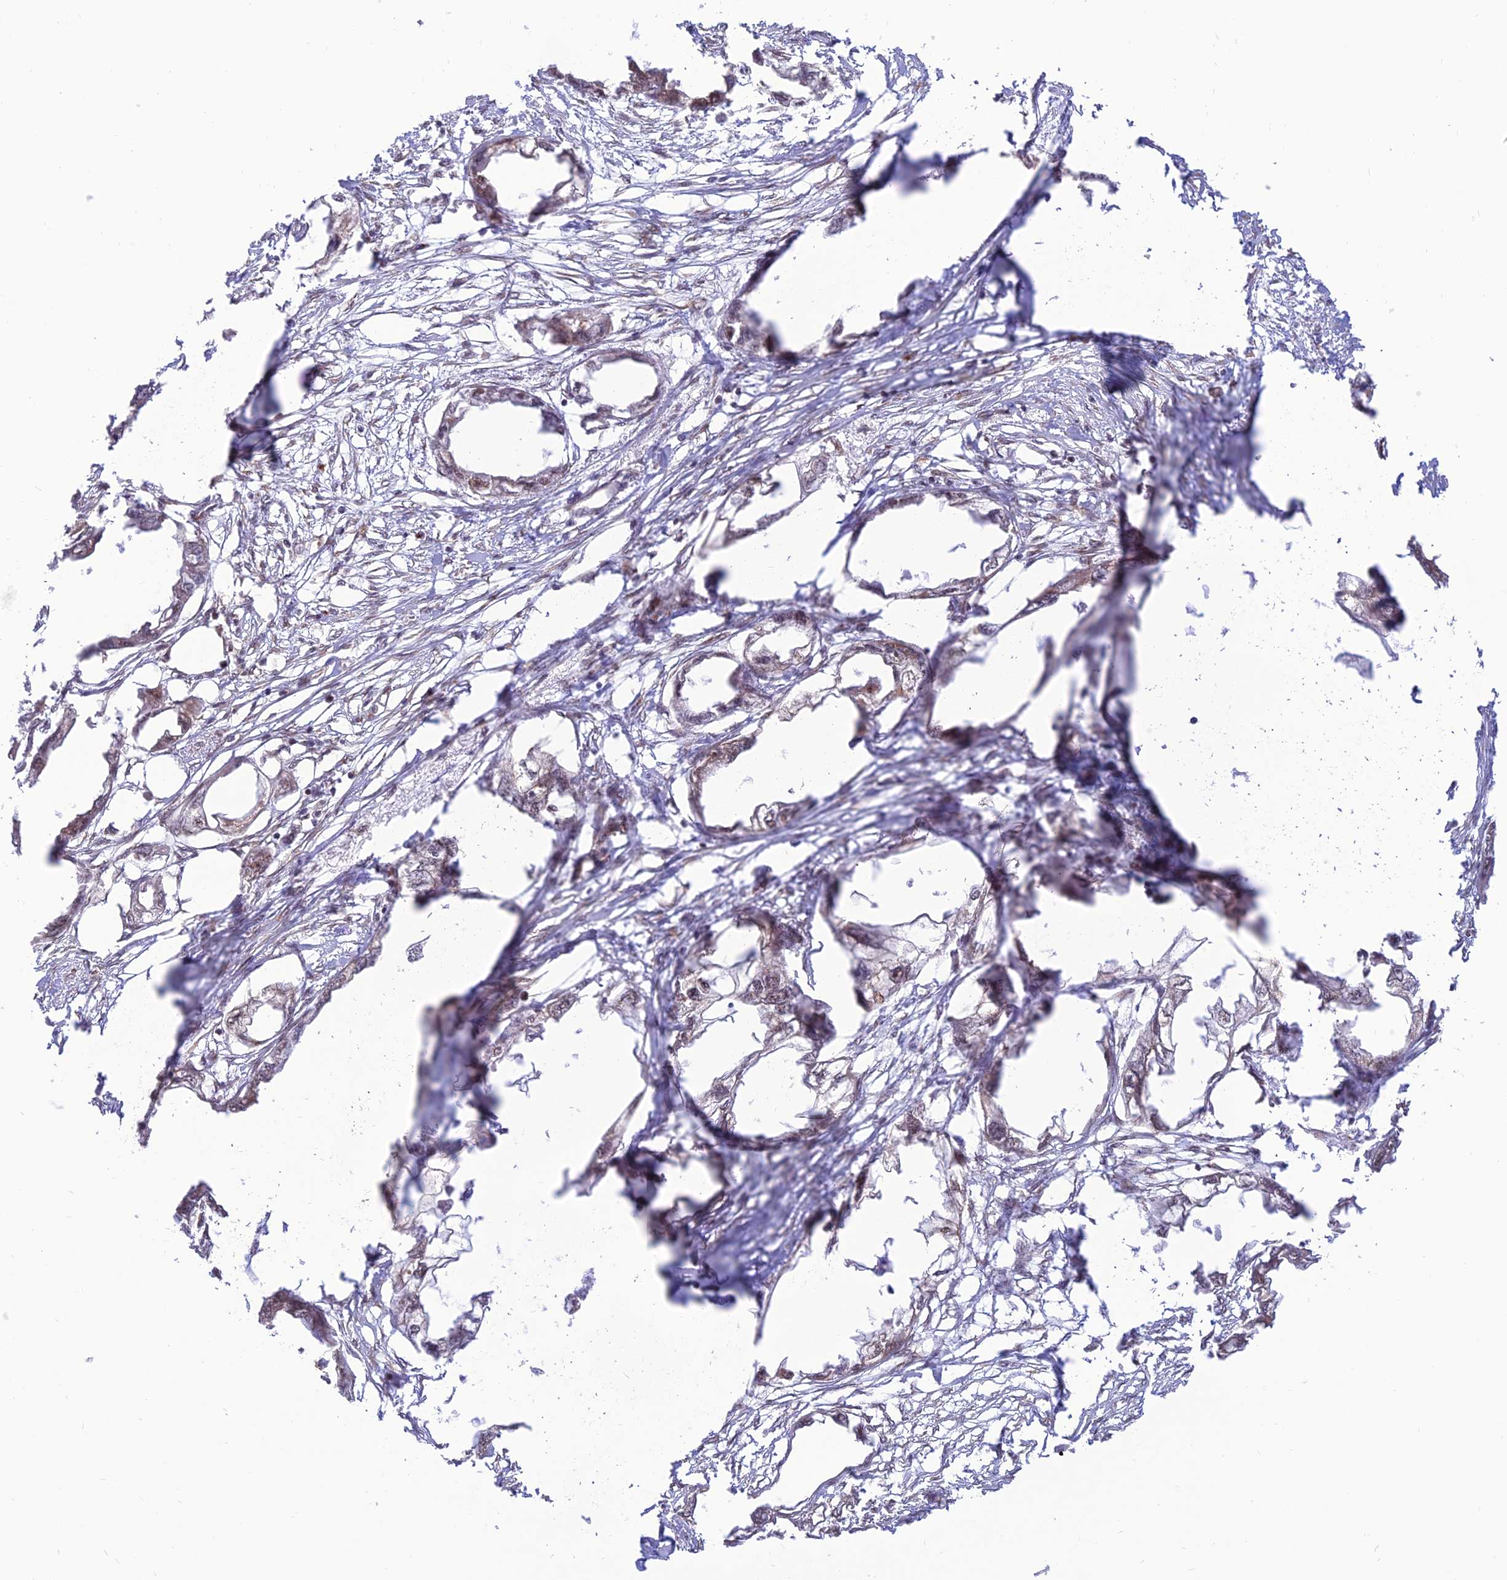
{"staining": {"intensity": "negative", "quantity": "none", "location": "none"}, "tissue": "endometrial cancer", "cell_type": "Tumor cells", "image_type": "cancer", "snomed": [{"axis": "morphology", "description": "Adenocarcinoma, NOS"}, {"axis": "morphology", "description": "Adenocarcinoma, metastatic, NOS"}, {"axis": "topography", "description": "Adipose tissue"}, {"axis": "topography", "description": "Endometrium"}], "caption": "Tumor cells show no significant protein expression in metastatic adenocarcinoma (endometrial).", "gene": "GOLGA3", "patient": {"sex": "female", "age": 67}}